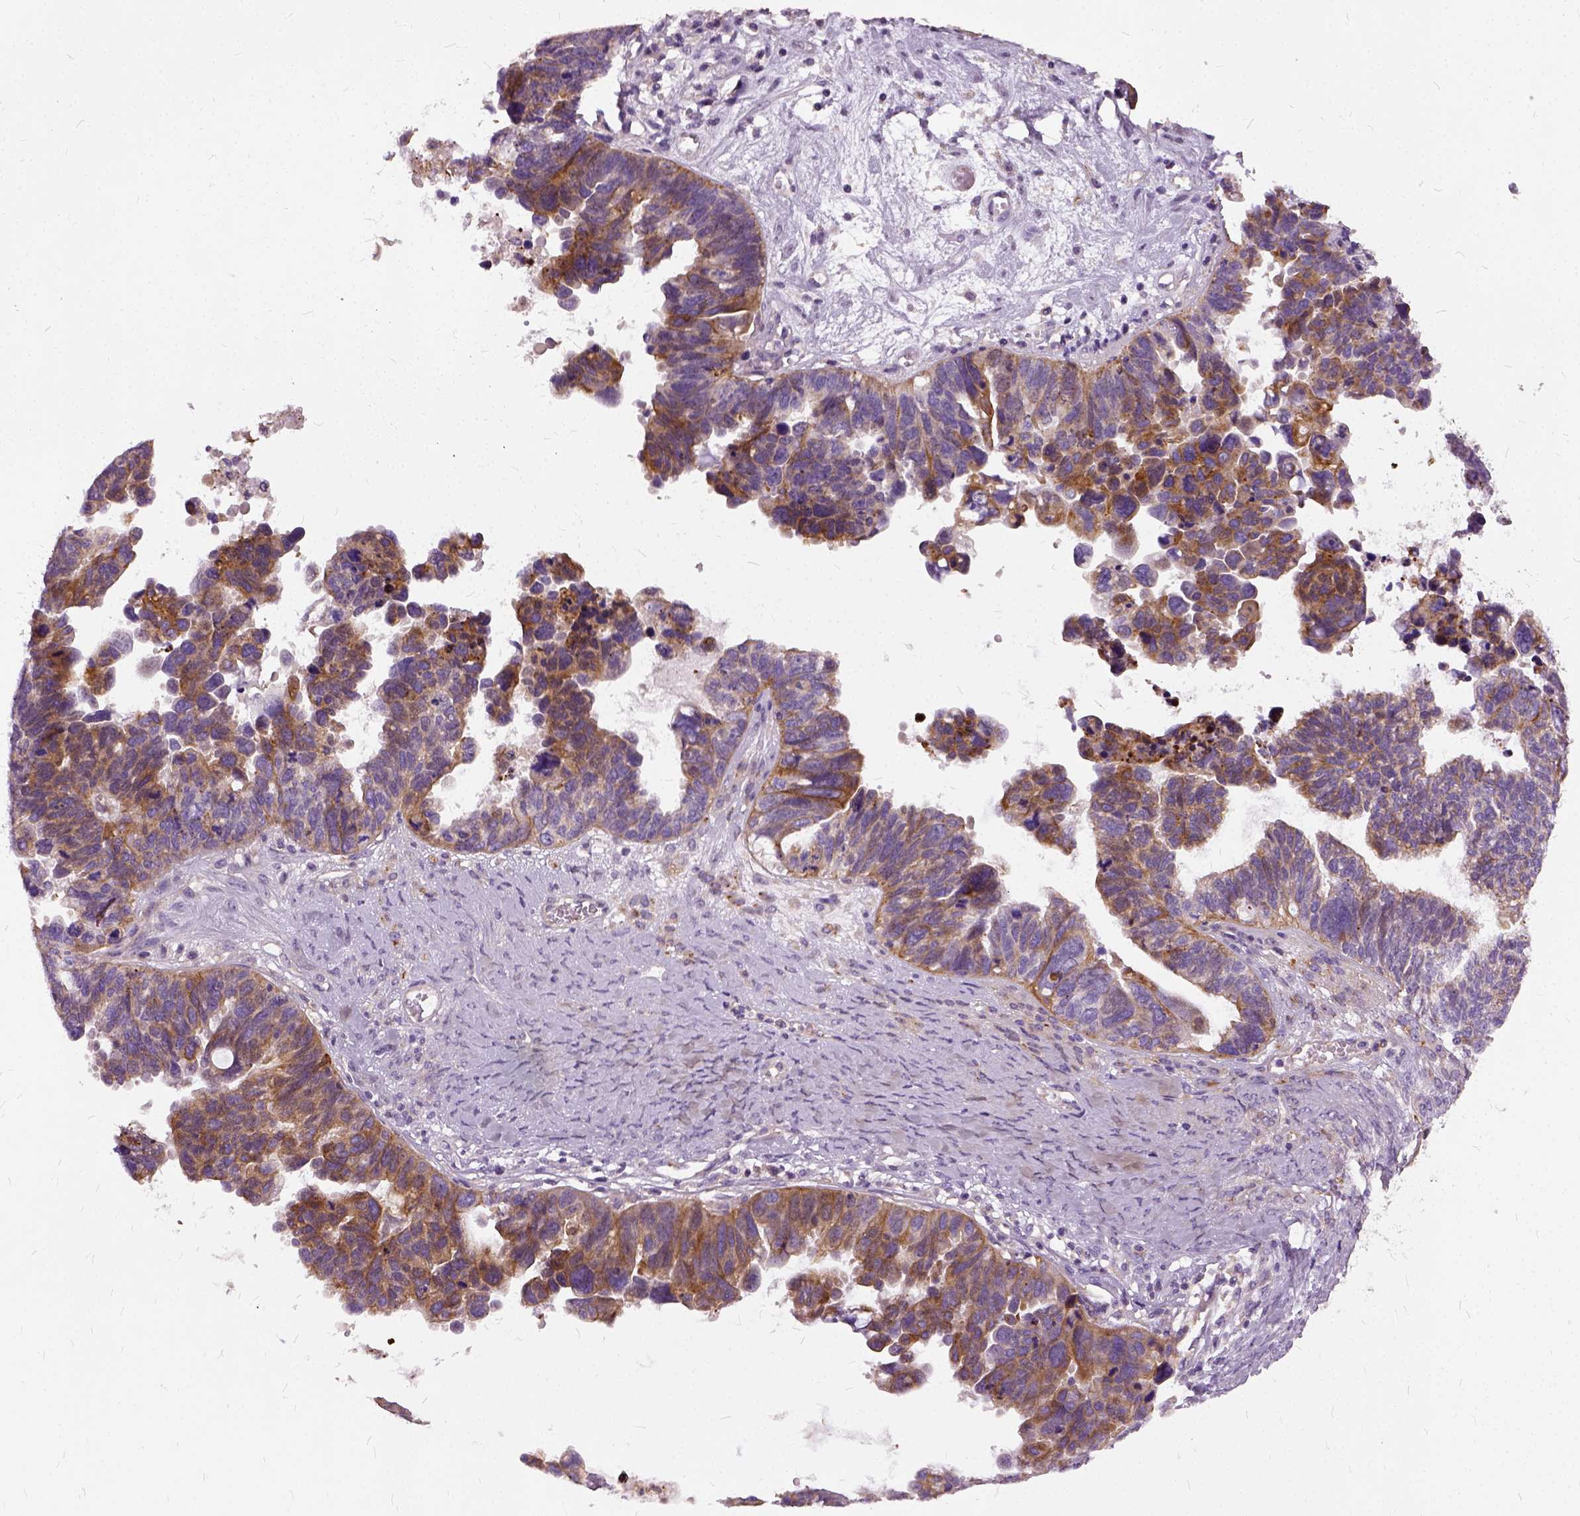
{"staining": {"intensity": "moderate", "quantity": "25%-75%", "location": "cytoplasmic/membranous"}, "tissue": "ovarian cancer", "cell_type": "Tumor cells", "image_type": "cancer", "snomed": [{"axis": "morphology", "description": "Cystadenocarcinoma, serous, NOS"}, {"axis": "topography", "description": "Ovary"}], "caption": "Immunohistochemistry (IHC) staining of ovarian cancer (serous cystadenocarcinoma), which shows medium levels of moderate cytoplasmic/membranous staining in approximately 25%-75% of tumor cells indicating moderate cytoplasmic/membranous protein staining. The staining was performed using DAB (3,3'-diaminobenzidine) (brown) for protein detection and nuclei were counterstained in hematoxylin (blue).", "gene": "ILRUN", "patient": {"sex": "female", "age": 60}}